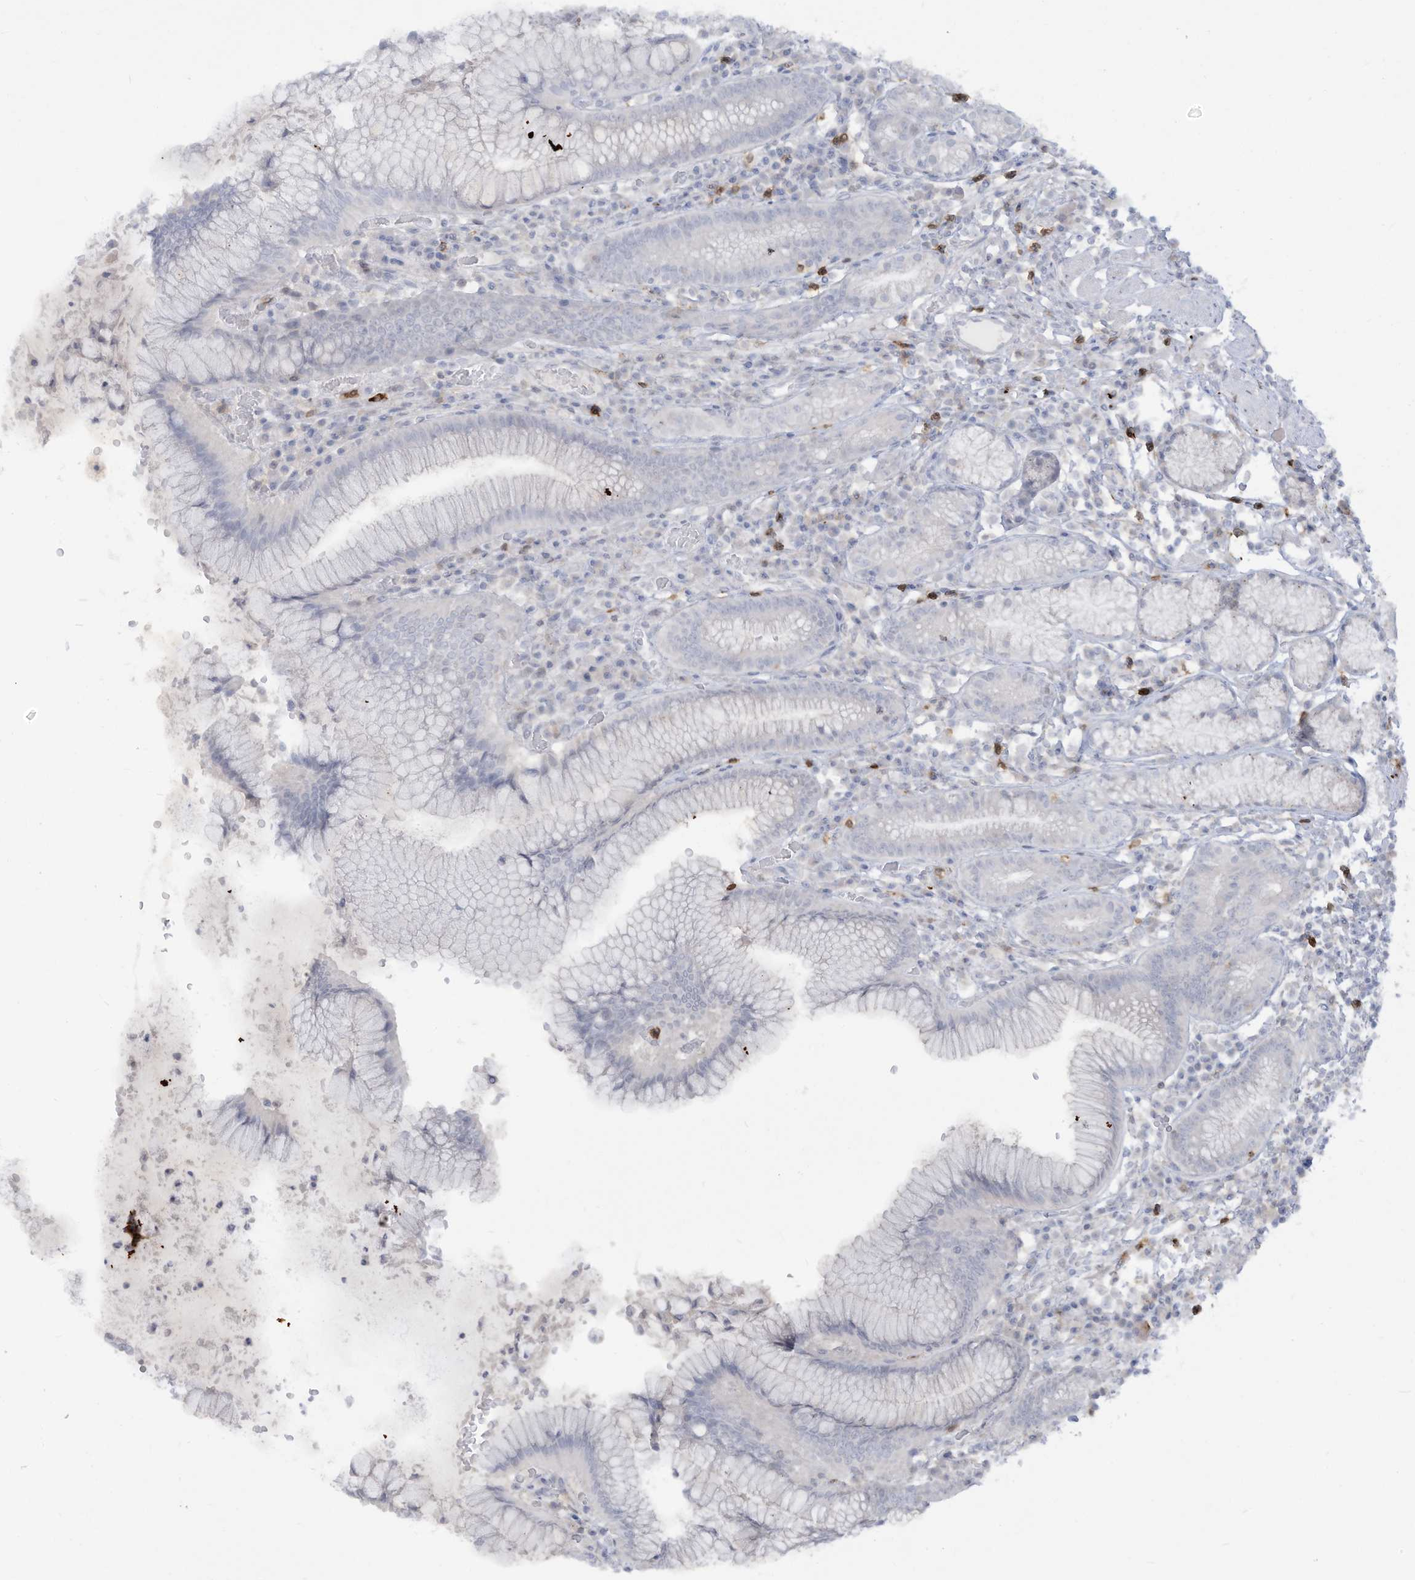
{"staining": {"intensity": "negative", "quantity": "none", "location": "none"}, "tissue": "stomach", "cell_type": "Glandular cells", "image_type": "normal", "snomed": [{"axis": "morphology", "description": "Normal tissue, NOS"}, {"axis": "topography", "description": "Stomach"}], "caption": "Protein analysis of unremarkable stomach displays no significant staining in glandular cells.", "gene": "NOTO", "patient": {"sex": "male", "age": 55}}